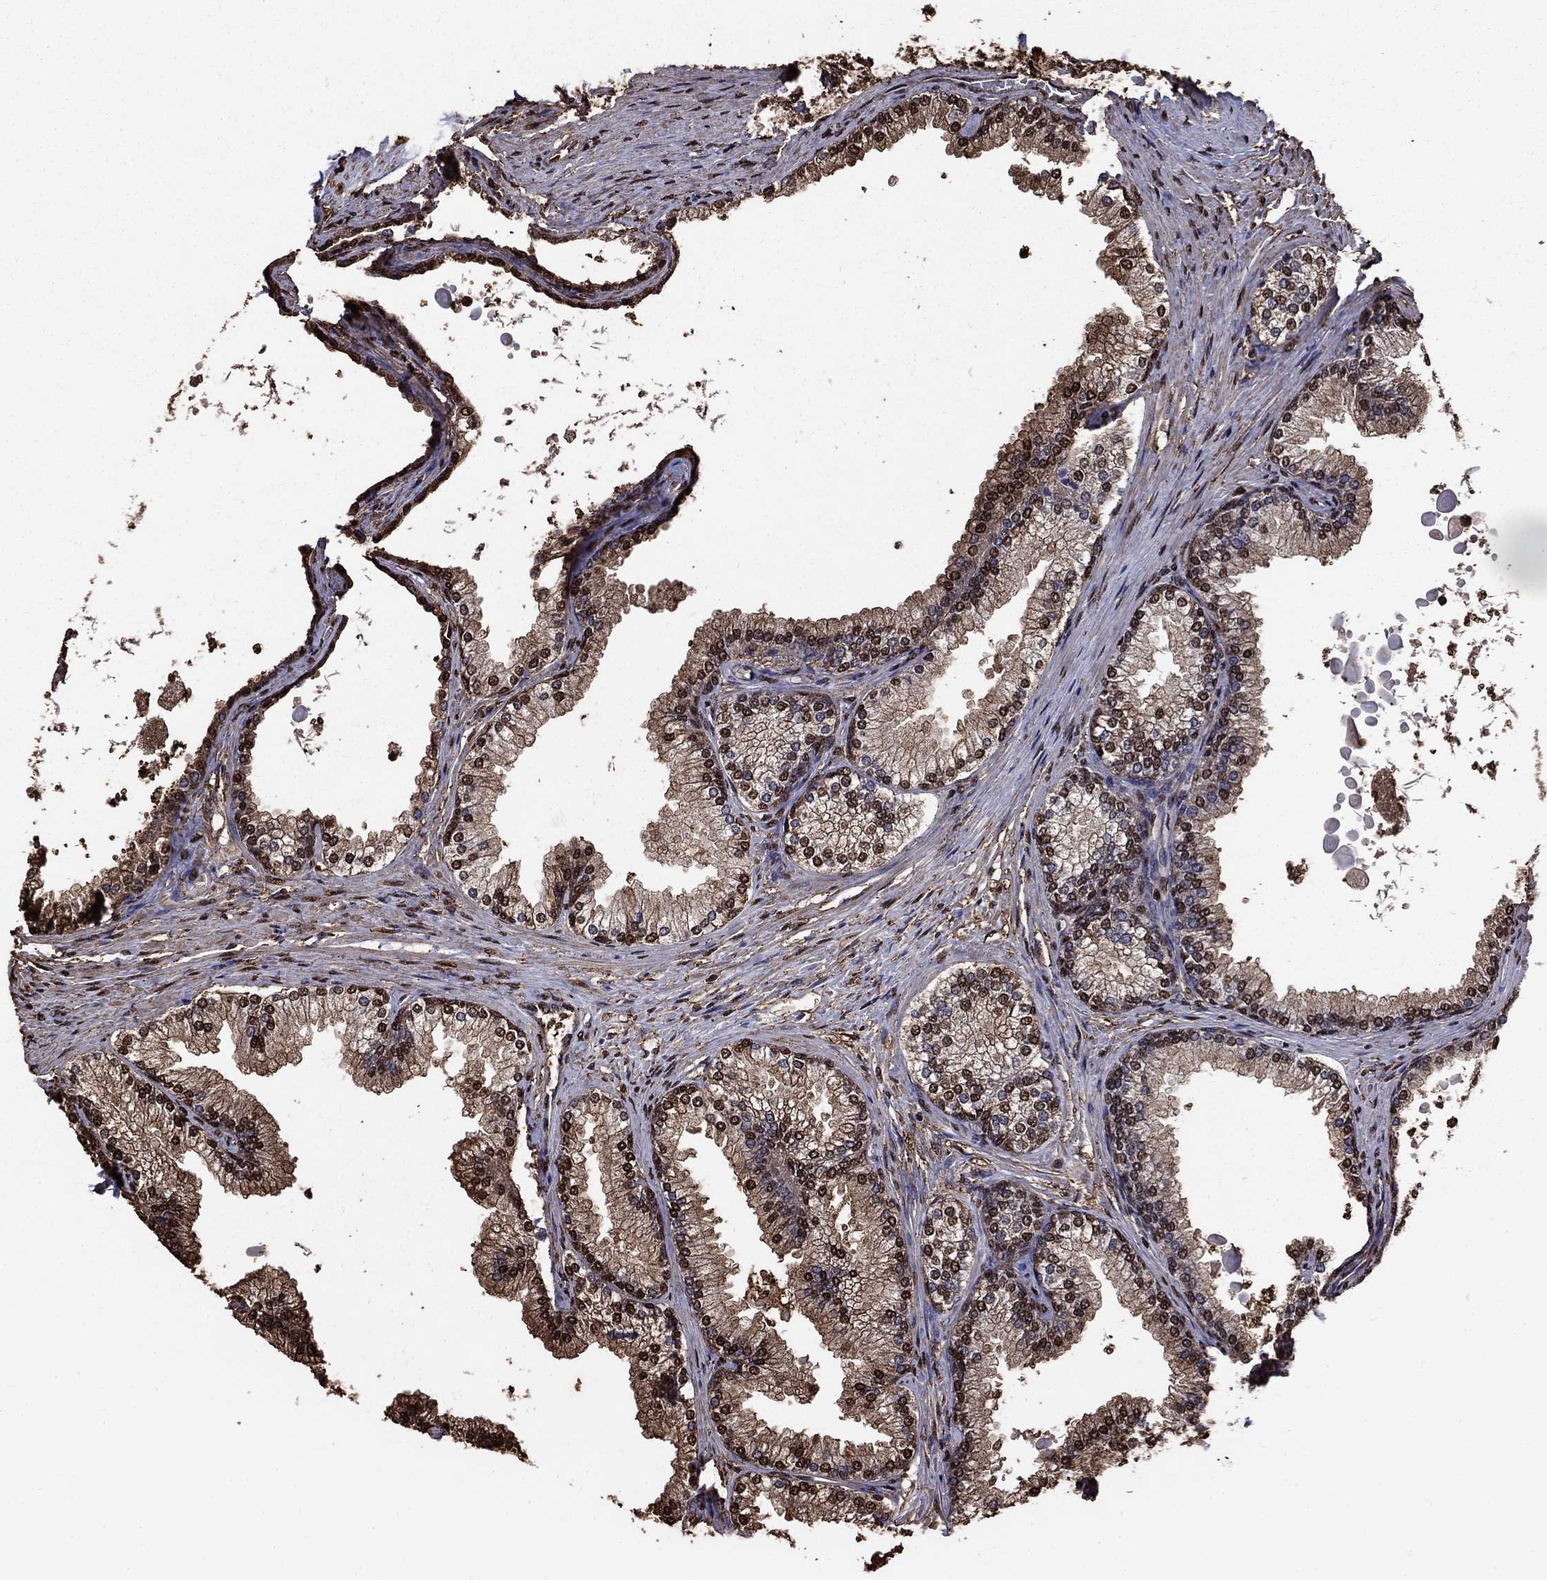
{"staining": {"intensity": "moderate", "quantity": "25%-75%", "location": "cytoplasmic/membranous,nuclear"}, "tissue": "prostate", "cell_type": "Glandular cells", "image_type": "normal", "snomed": [{"axis": "morphology", "description": "Normal tissue, NOS"}, {"axis": "topography", "description": "Prostate"}], "caption": "A high-resolution photomicrograph shows IHC staining of unremarkable prostate, which displays moderate cytoplasmic/membranous,nuclear positivity in approximately 25%-75% of glandular cells. (DAB = brown stain, brightfield microscopy at high magnification).", "gene": "GAPDH", "patient": {"sex": "male", "age": 72}}